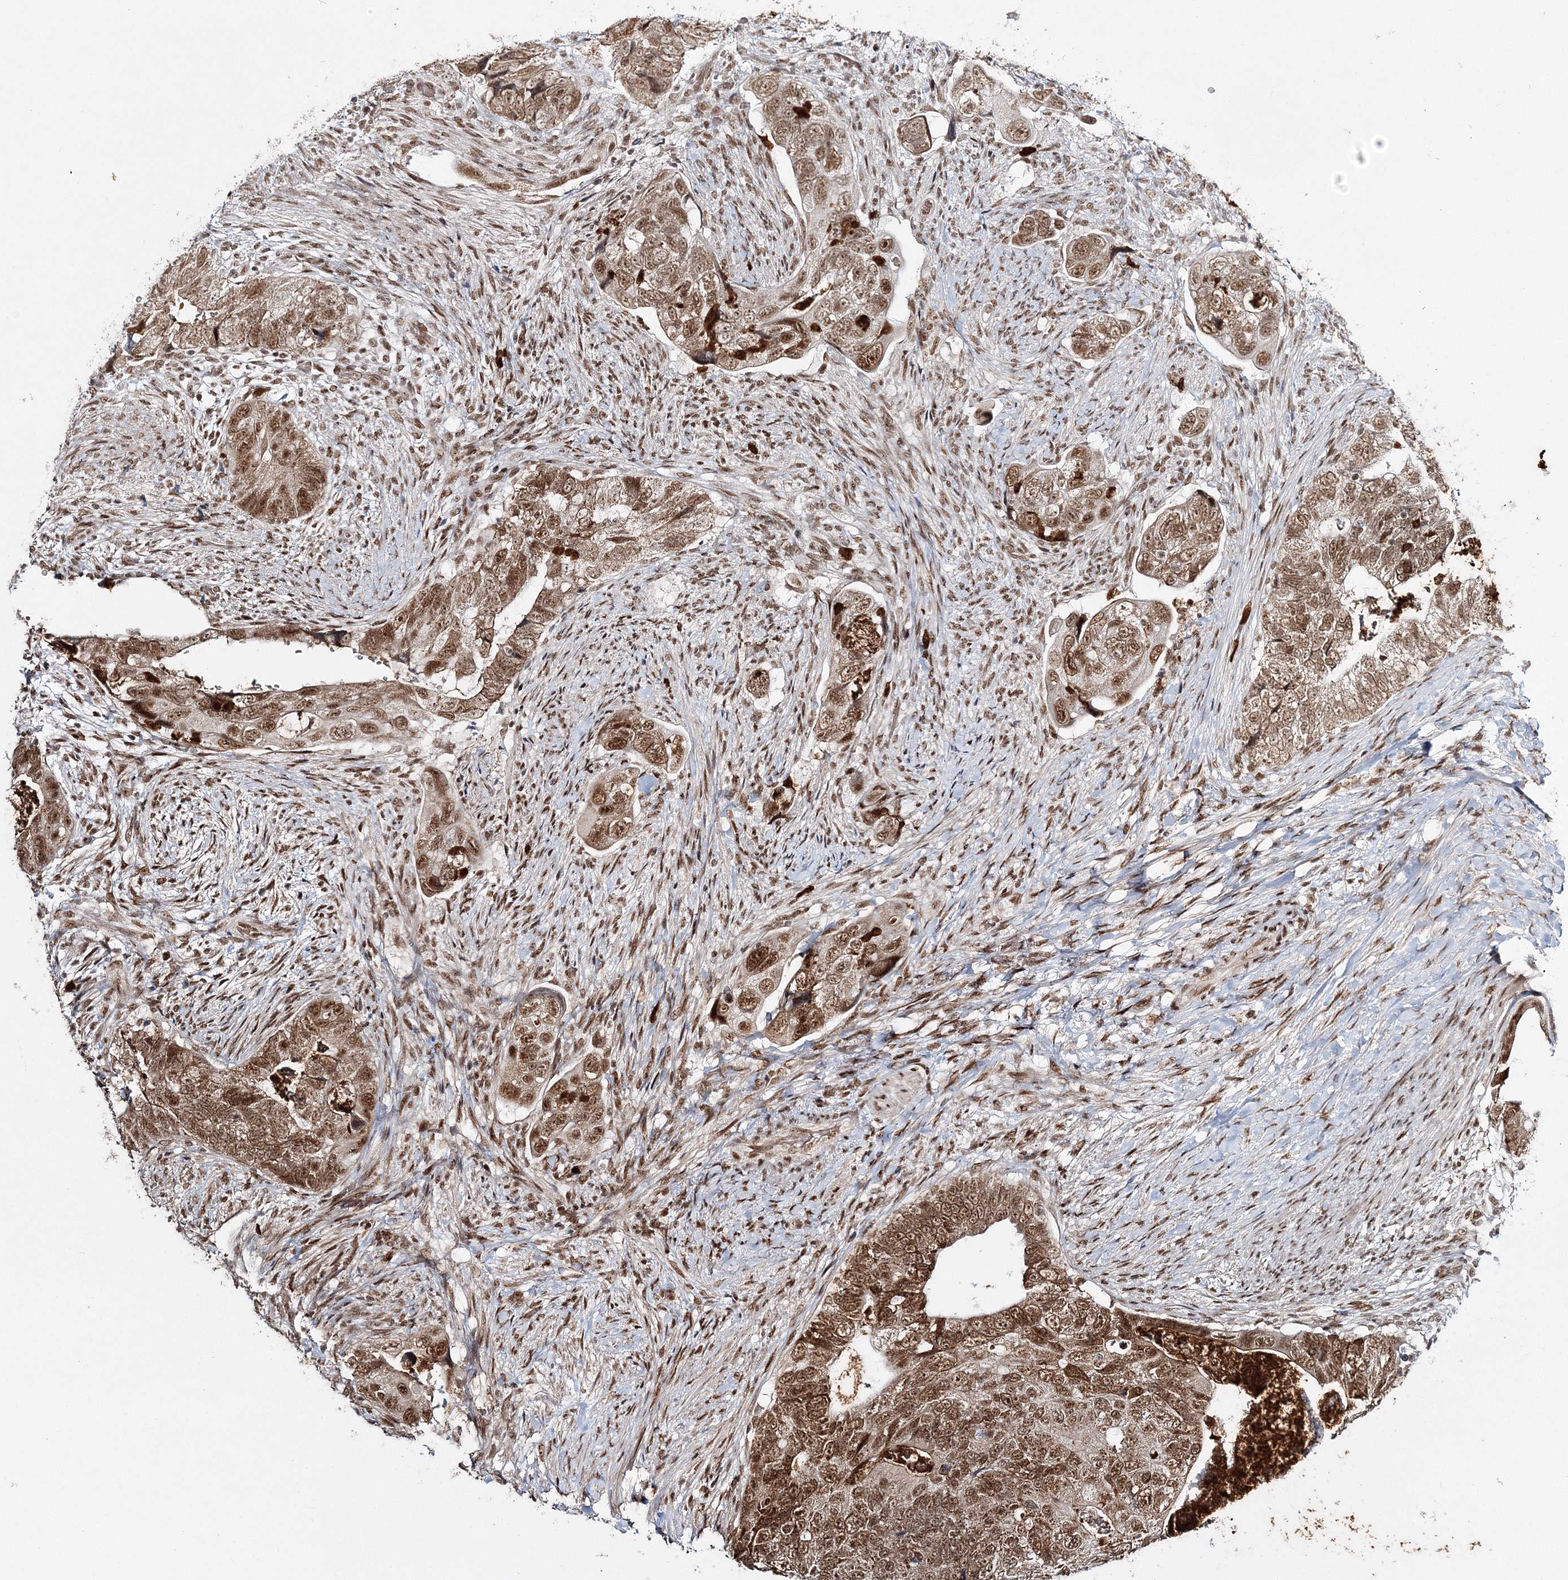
{"staining": {"intensity": "strong", "quantity": ">75%", "location": "cytoplasmic/membranous,nuclear"}, "tissue": "colorectal cancer", "cell_type": "Tumor cells", "image_type": "cancer", "snomed": [{"axis": "morphology", "description": "Adenocarcinoma, NOS"}, {"axis": "topography", "description": "Rectum"}], "caption": "Approximately >75% of tumor cells in colorectal adenocarcinoma exhibit strong cytoplasmic/membranous and nuclear protein positivity as visualized by brown immunohistochemical staining.", "gene": "QRICH1", "patient": {"sex": "male", "age": 63}}